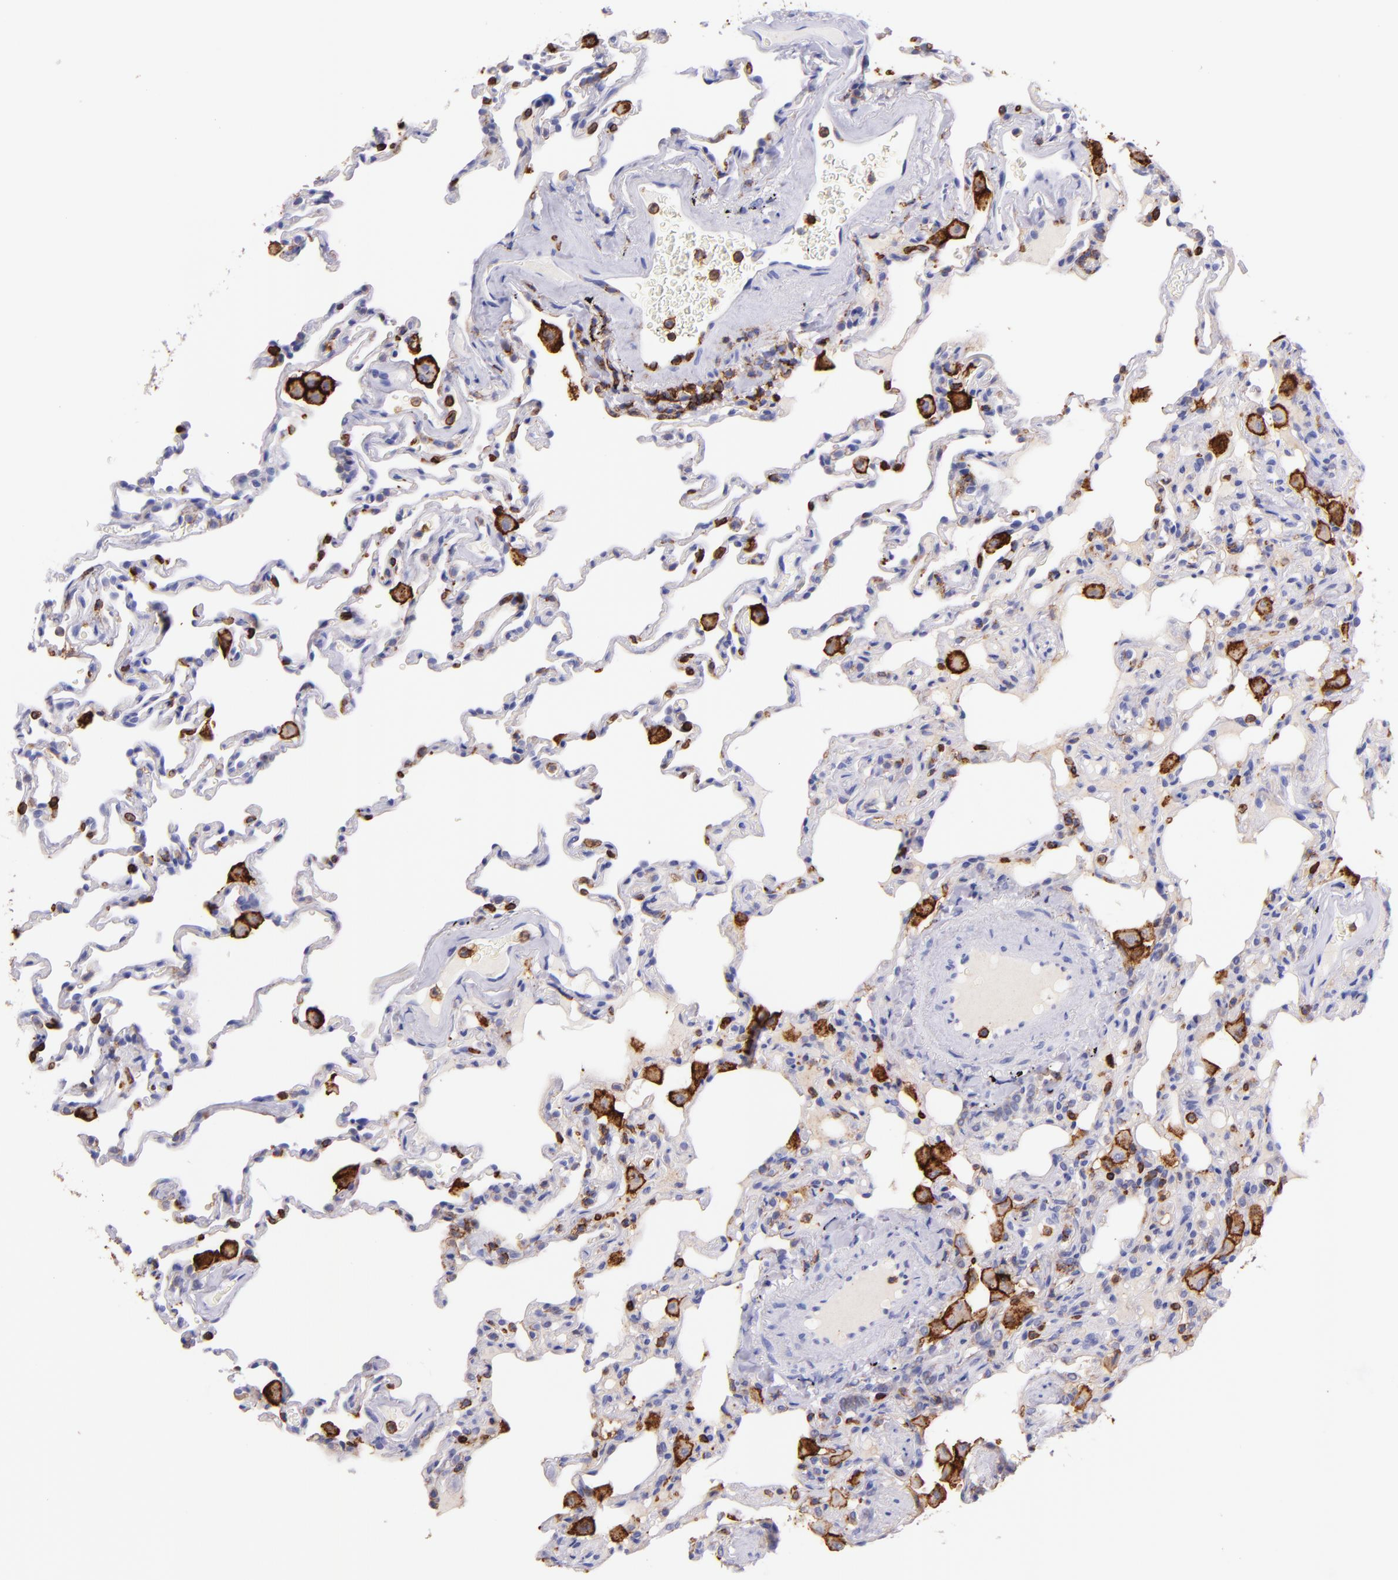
{"staining": {"intensity": "negative", "quantity": "none", "location": "none"}, "tissue": "lung", "cell_type": "Alveolar cells", "image_type": "normal", "snomed": [{"axis": "morphology", "description": "Normal tissue, NOS"}, {"axis": "topography", "description": "Lung"}], "caption": "This photomicrograph is of normal lung stained with IHC to label a protein in brown with the nuclei are counter-stained blue. There is no expression in alveolar cells.", "gene": "SPN", "patient": {"sex": "male", "age": 59}}